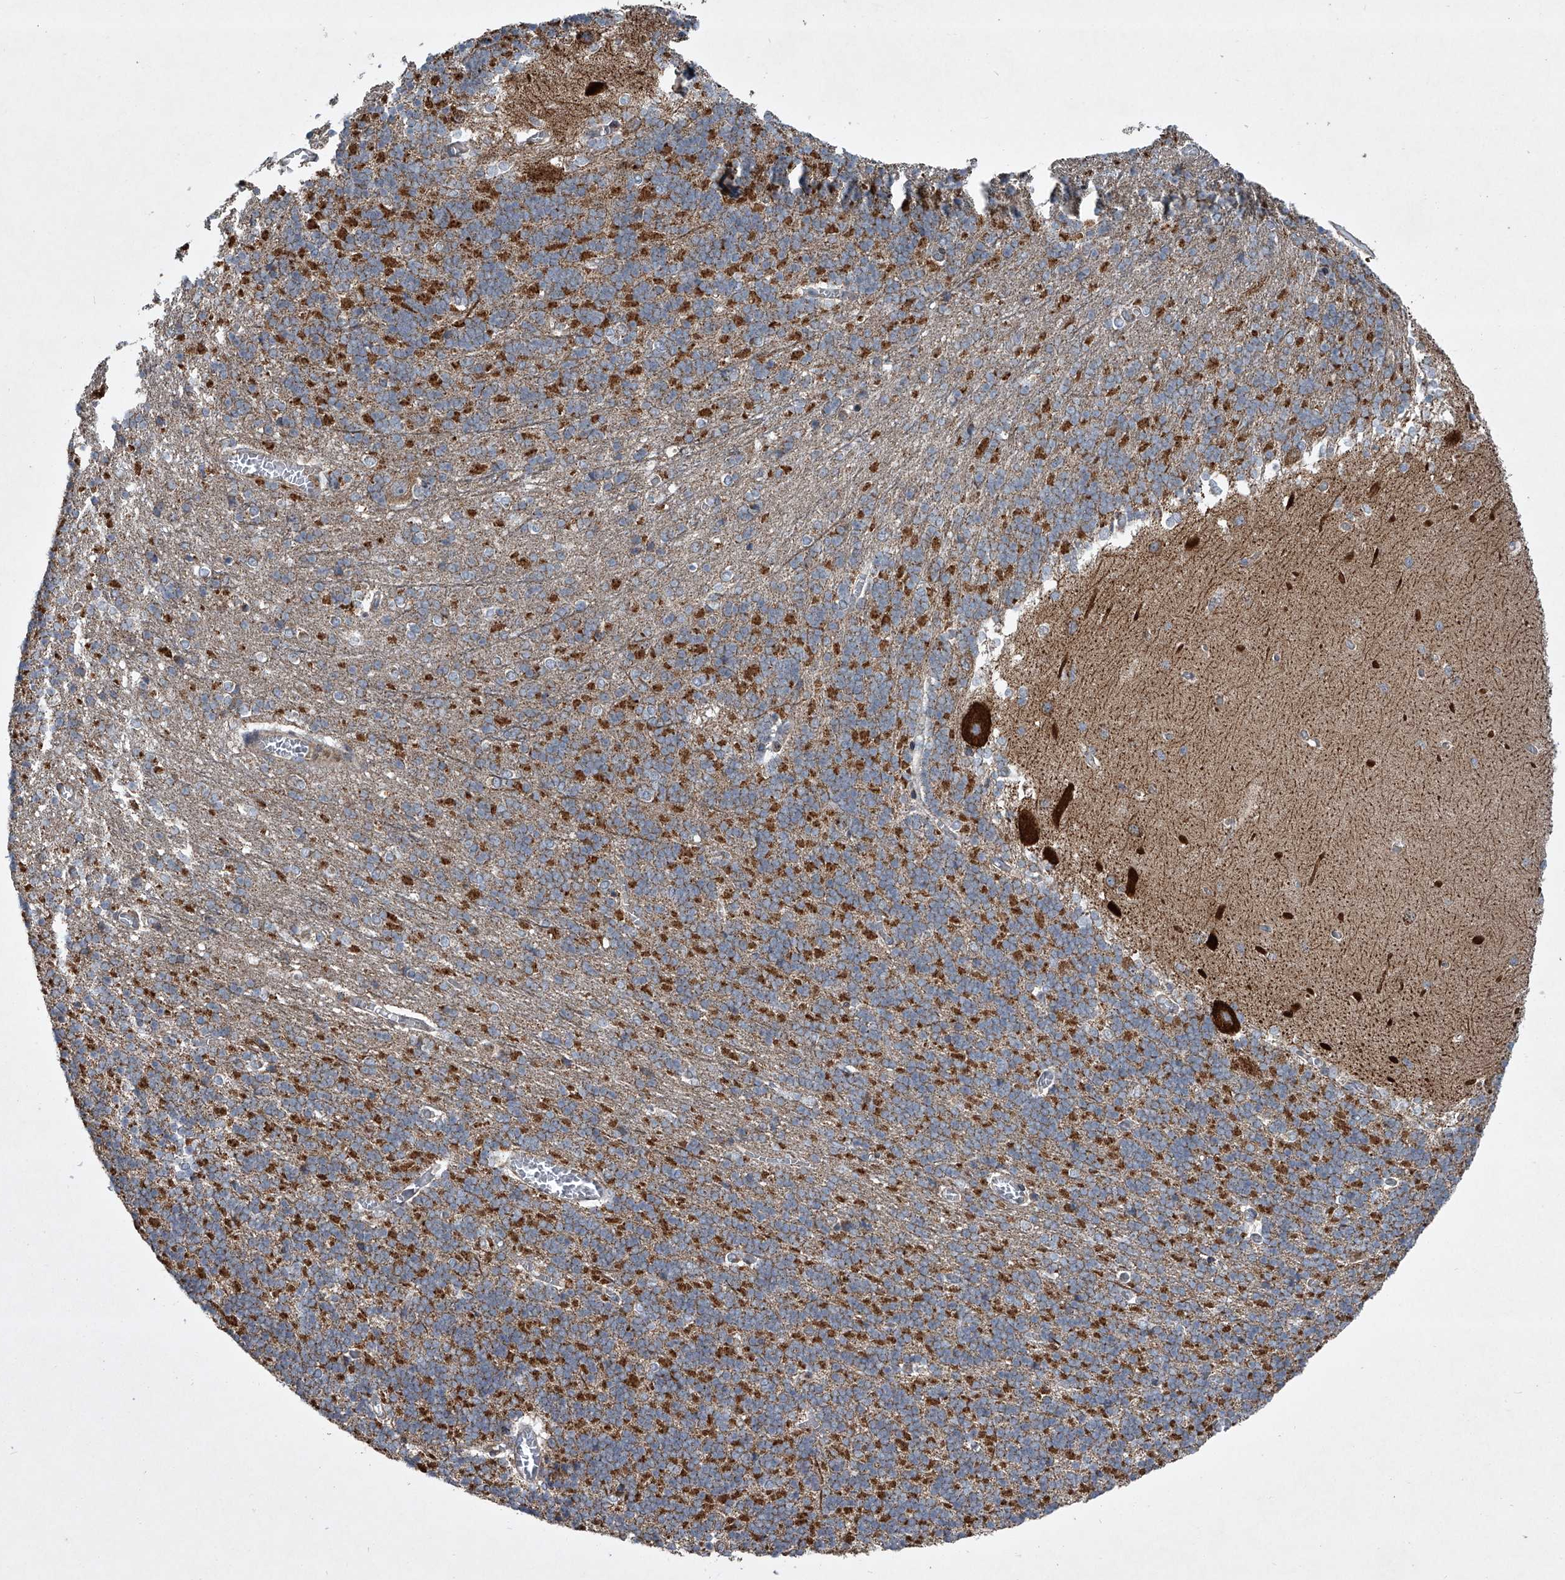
{"staining": {"intensity": "strong", "quantity": "25%-75%", "location": "cytoplasmic/membranous"}, "tissue": "cerebellum", "cell_type": "Cells in granular layer", "image_type": "normal", "snomed": [{"axis": "morphology", "description": "Normal tissue, NOS"}, {"axis": "topography", "description": "Cerebellum"}], "caption": "Immunohistochemistry (IHC) micrograph of normal cerebellum: human cerebellum stained using immunohistochemistry displays high levels of strong protein expression localized specifically in the cytoplasmic/membranous of cells in granular layer, appearing as a cytoplasmic/membranous brown color.", "gene": "STRADA", "patient": {"sex": "male", "age": 37}}